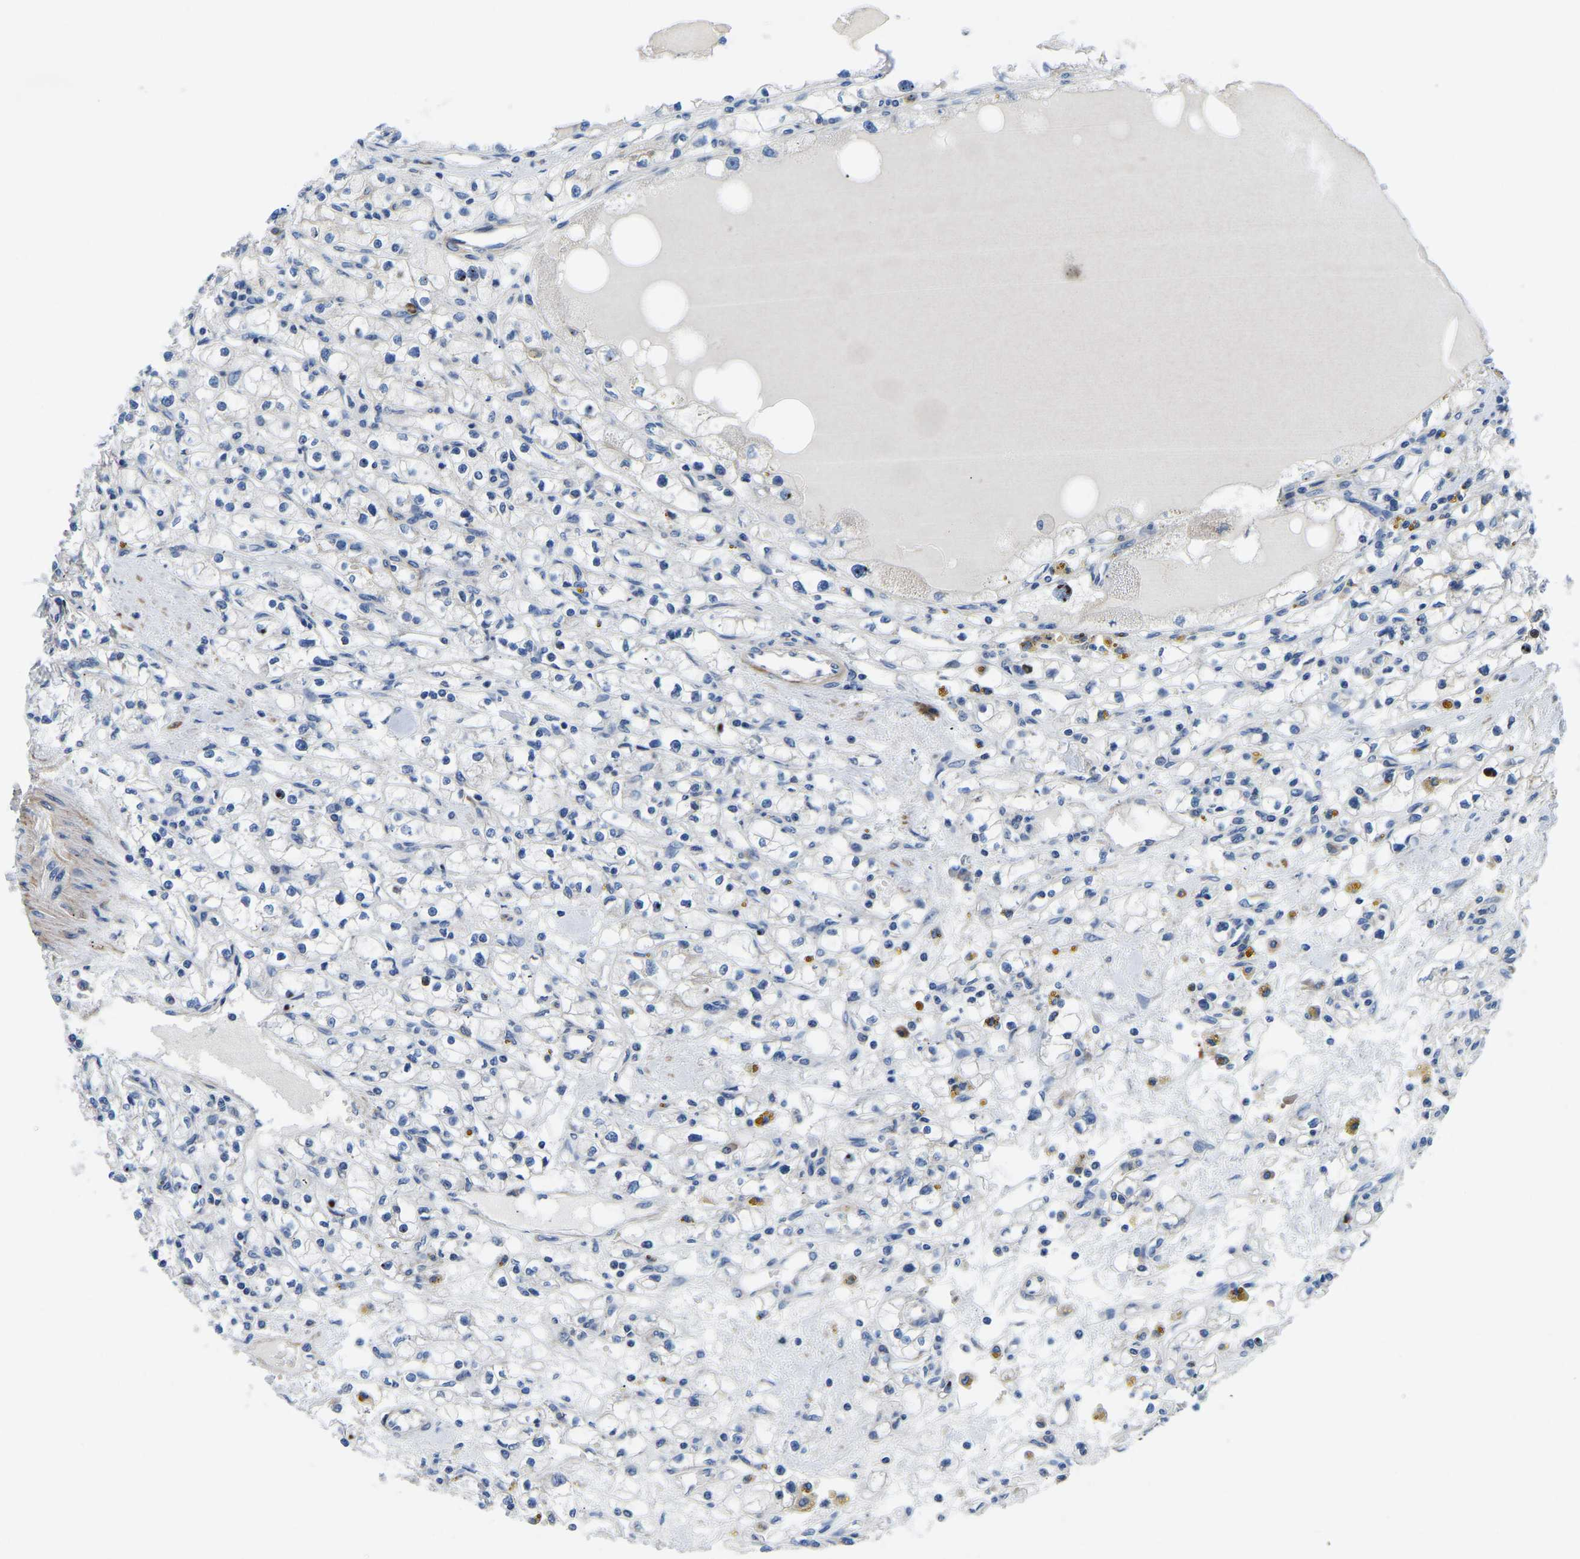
{"staining": {"intensity": "negative", "quantity": "none", "location": "none"}, "tissue": "renal cancer", "cell_type": "Tumor cells", "image_type": "cancer", "snomed": [{"axis": "morphology", "description": "Adenocarcinoma, NOS"}, {"axis": "topography", "description": "Kidney"}], "caption": "A histopathology image of renal cancer (adenocarcinoma) stained for a protein shows no brown staining in tumor cells.", "gene": "LIAS", "patient": {"sex": "male", "age": 56}}